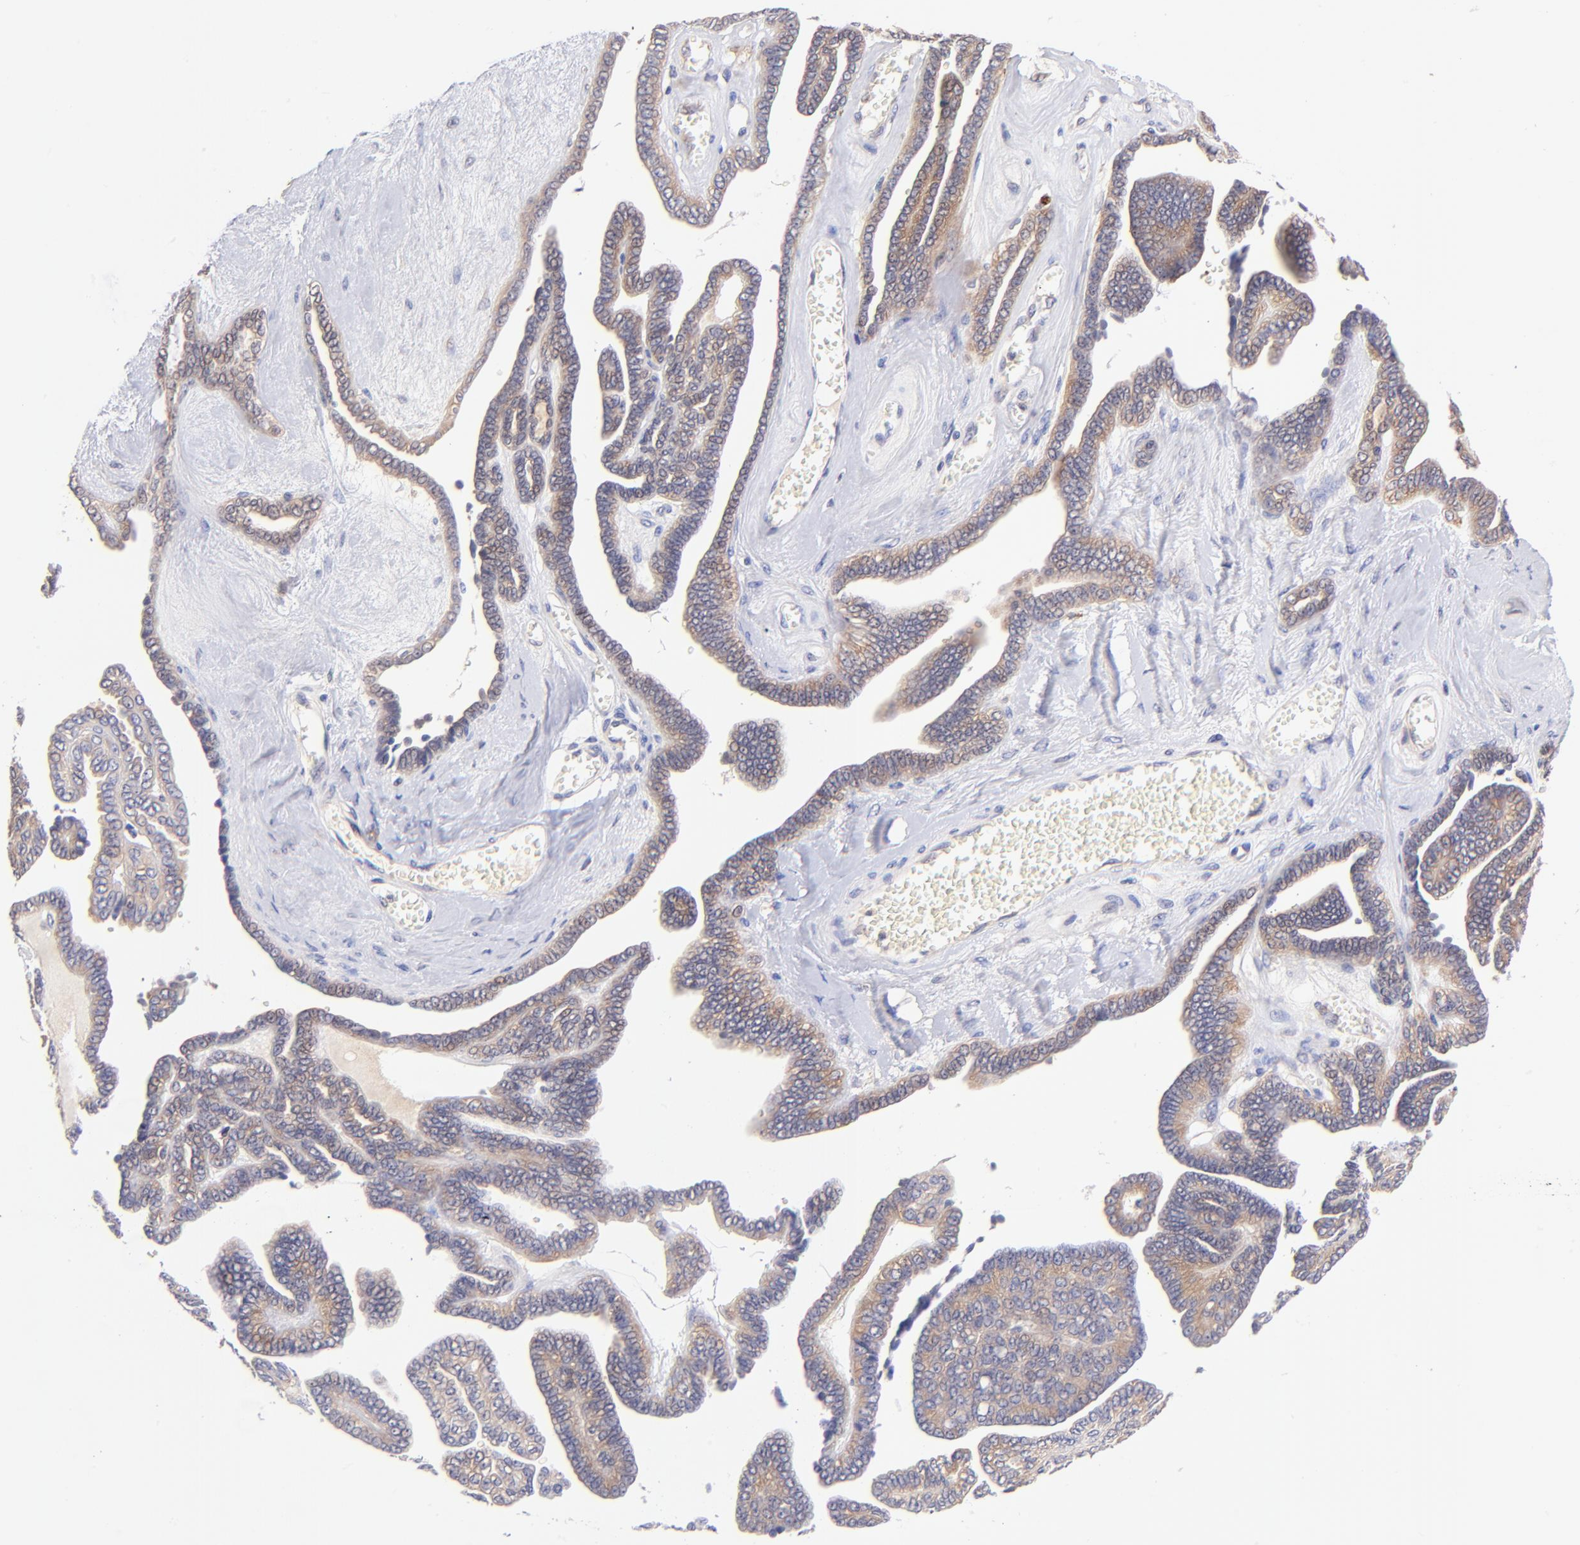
{"staining": {"intensity": "moderate", "quantity": ">75%", "location": "cytoplasmic/membranous"}, "tissue": "ovarian cancer", "cell_type": "Tumor cells", "image_type": "cancer", "snomed": [{"axis": "morphology", "description": "Cystadenocarcinoma, serous, NOS"}, {"axis": "topography", "description": "Ovary"}], "caption": "Ovarian serous cystadenocarcinoma was stained to show a protein in brown. There is medium levels of moderate cytoplasmic/membranous expression in about >75% of tumor cells. Immunohistochemistry (ihc) stains the protein in brown and the nuclei are stained blue.", "gene": "RPL11", "patient": {"sex": "female", "age": 71}}